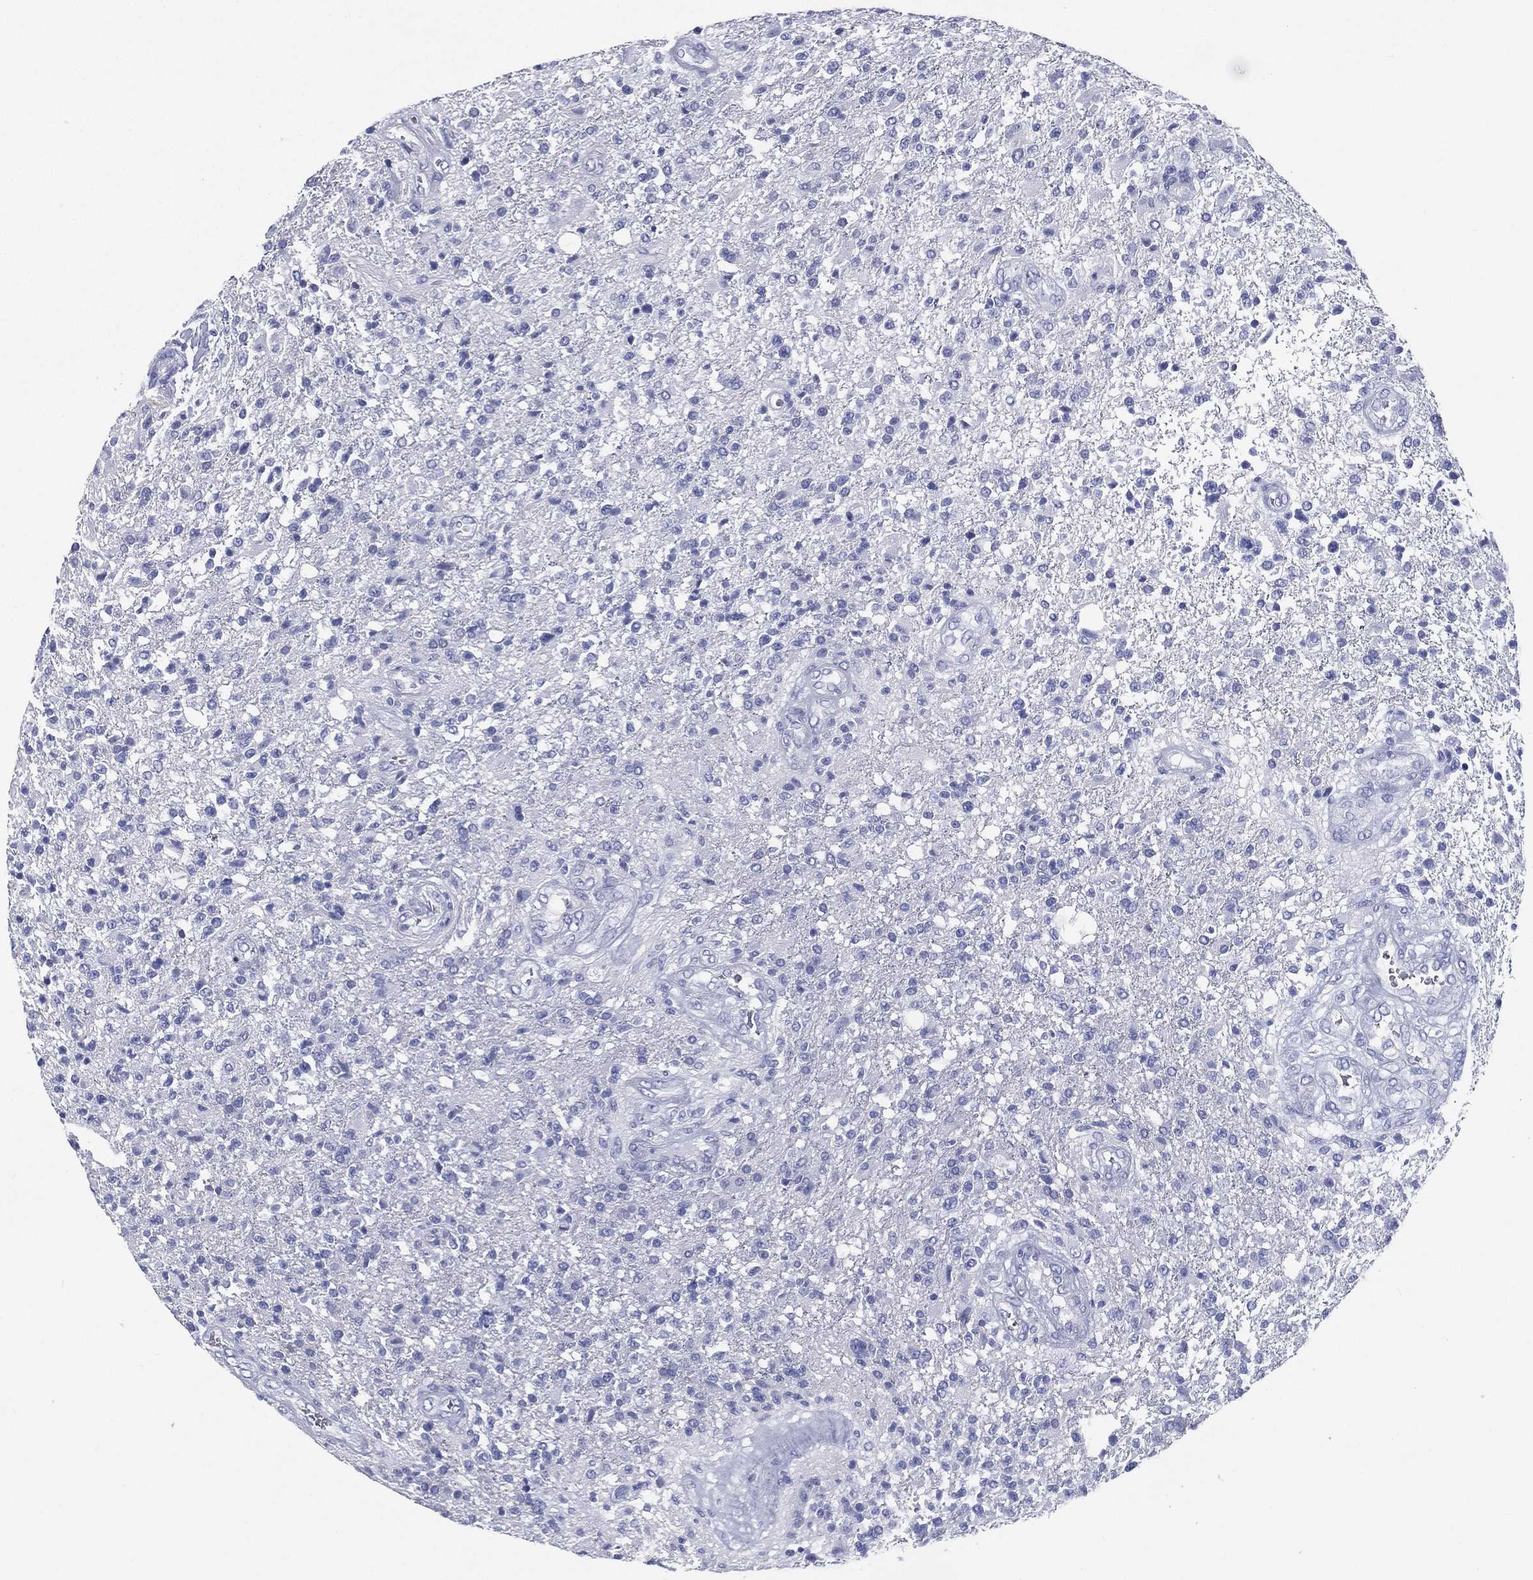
{"staining": {"intensity": "negative", "quantity": "none", "location": "none"}, "tissue": "glioma", "cell_type": "Tumor cells", "image_type": "cancer", "snomed": [{"axis": "morphology", "description": "Glioma, malignant, High grade"}, {"axis": "topography", "description": "Brain"}], "caption": "Immunohistochemistry micrograph of neoplastic tissue: glioma stained with DAB shows no significant protein positivity in tumor cells.", "gene": "RSPH4A", "patient": {"sex": "male", "age": 56}}